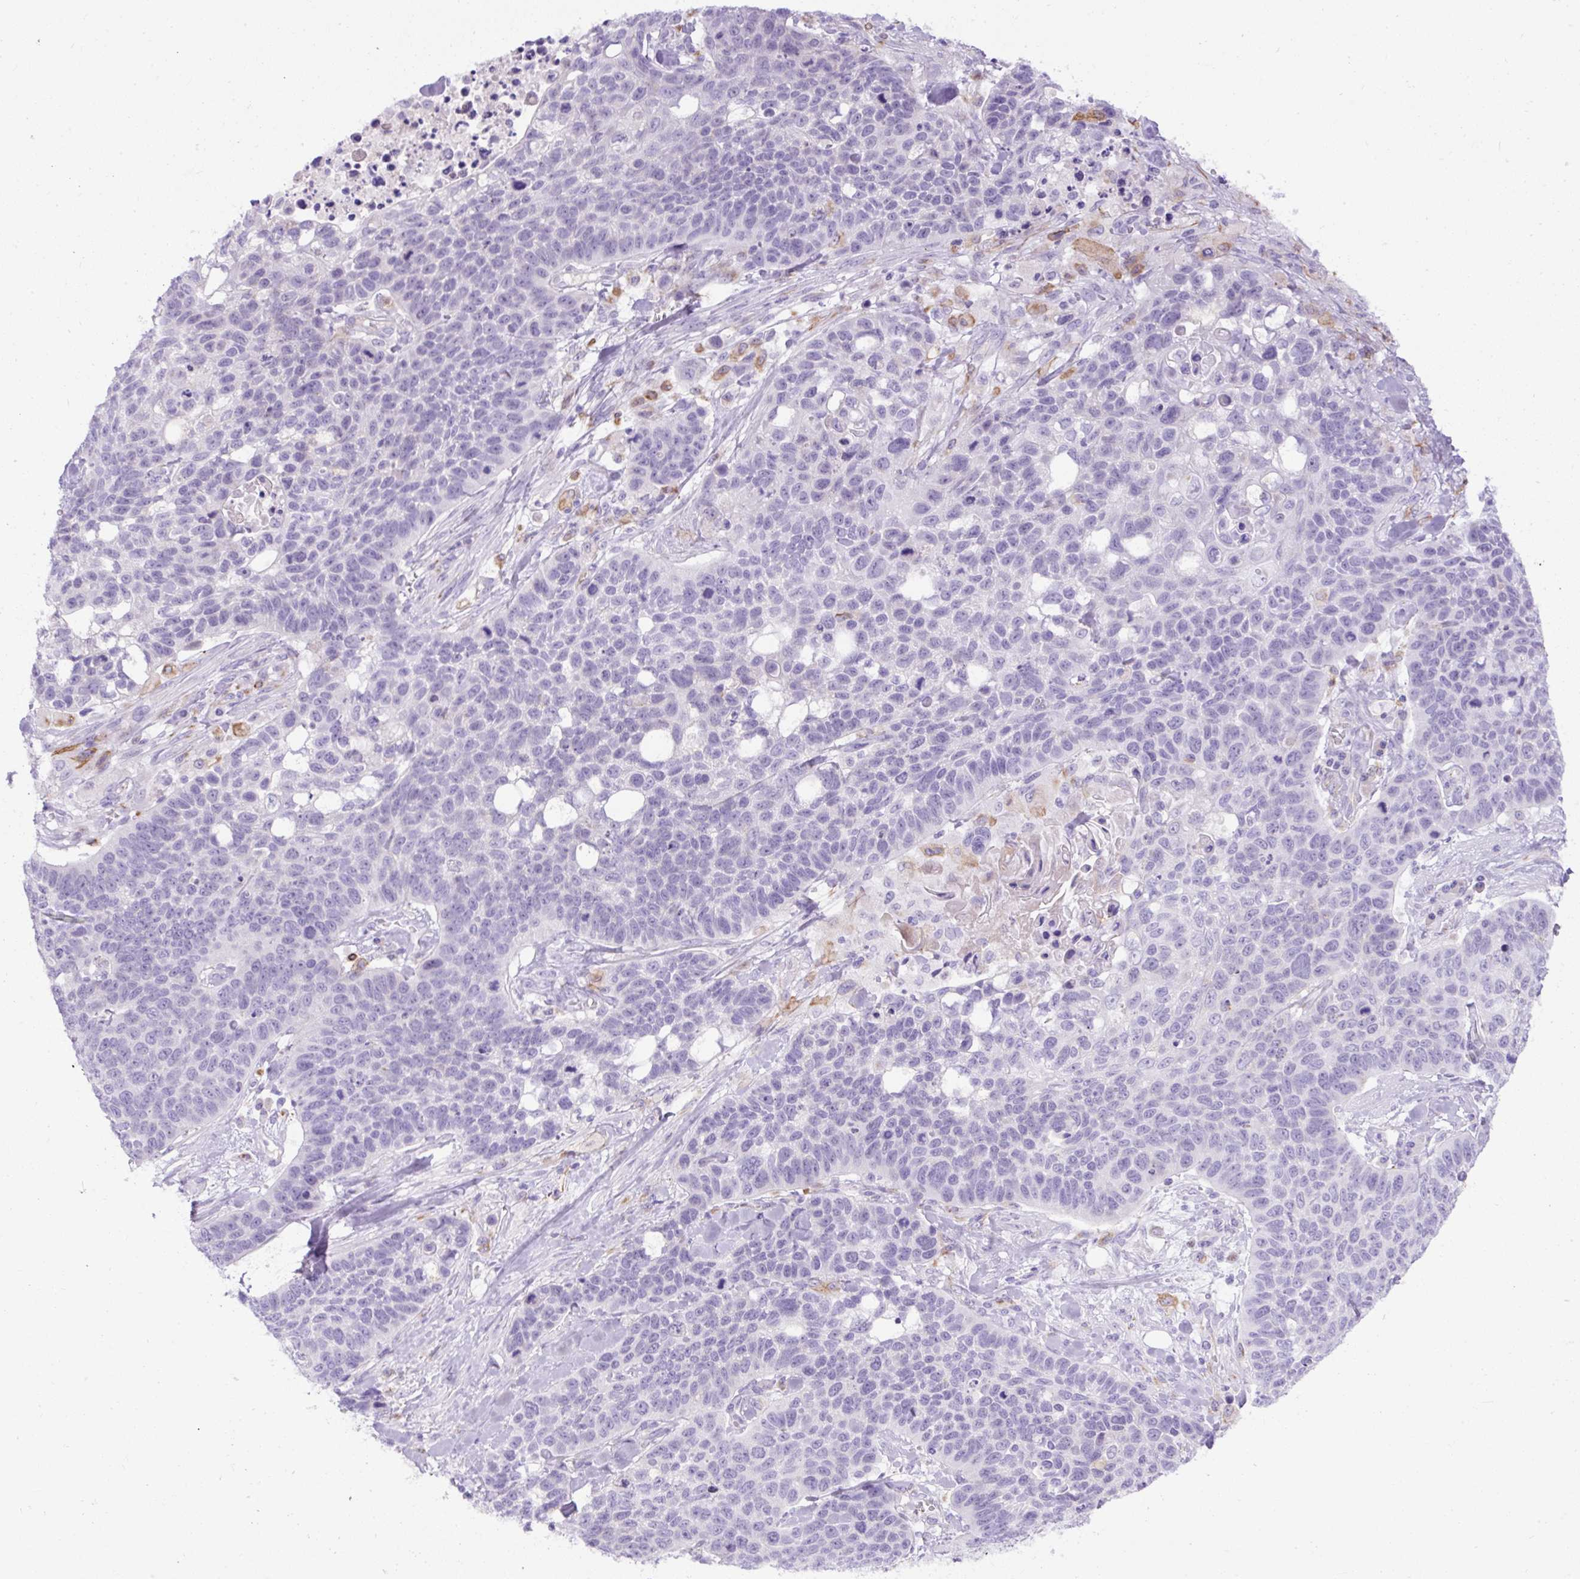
{"staining": {"intensity": "negative", "quantity": "none", "location": "none"}, "tissue": "lung cancer", "cell_type": "Tumor cells", "image_type": "cancer", "snomed": [{"axis": "morphology", "description": "Squamous cell carcinoma, NOS"}, {"axis": "topography", "description": "Lung"}], "caption": "DAB immunohistochemical staining of human lung squamous cell carcinoma reveals no significant staining in tumor cells.", "gene": "SPTBN5", "patient": {"sex": "male", "age": 62}}